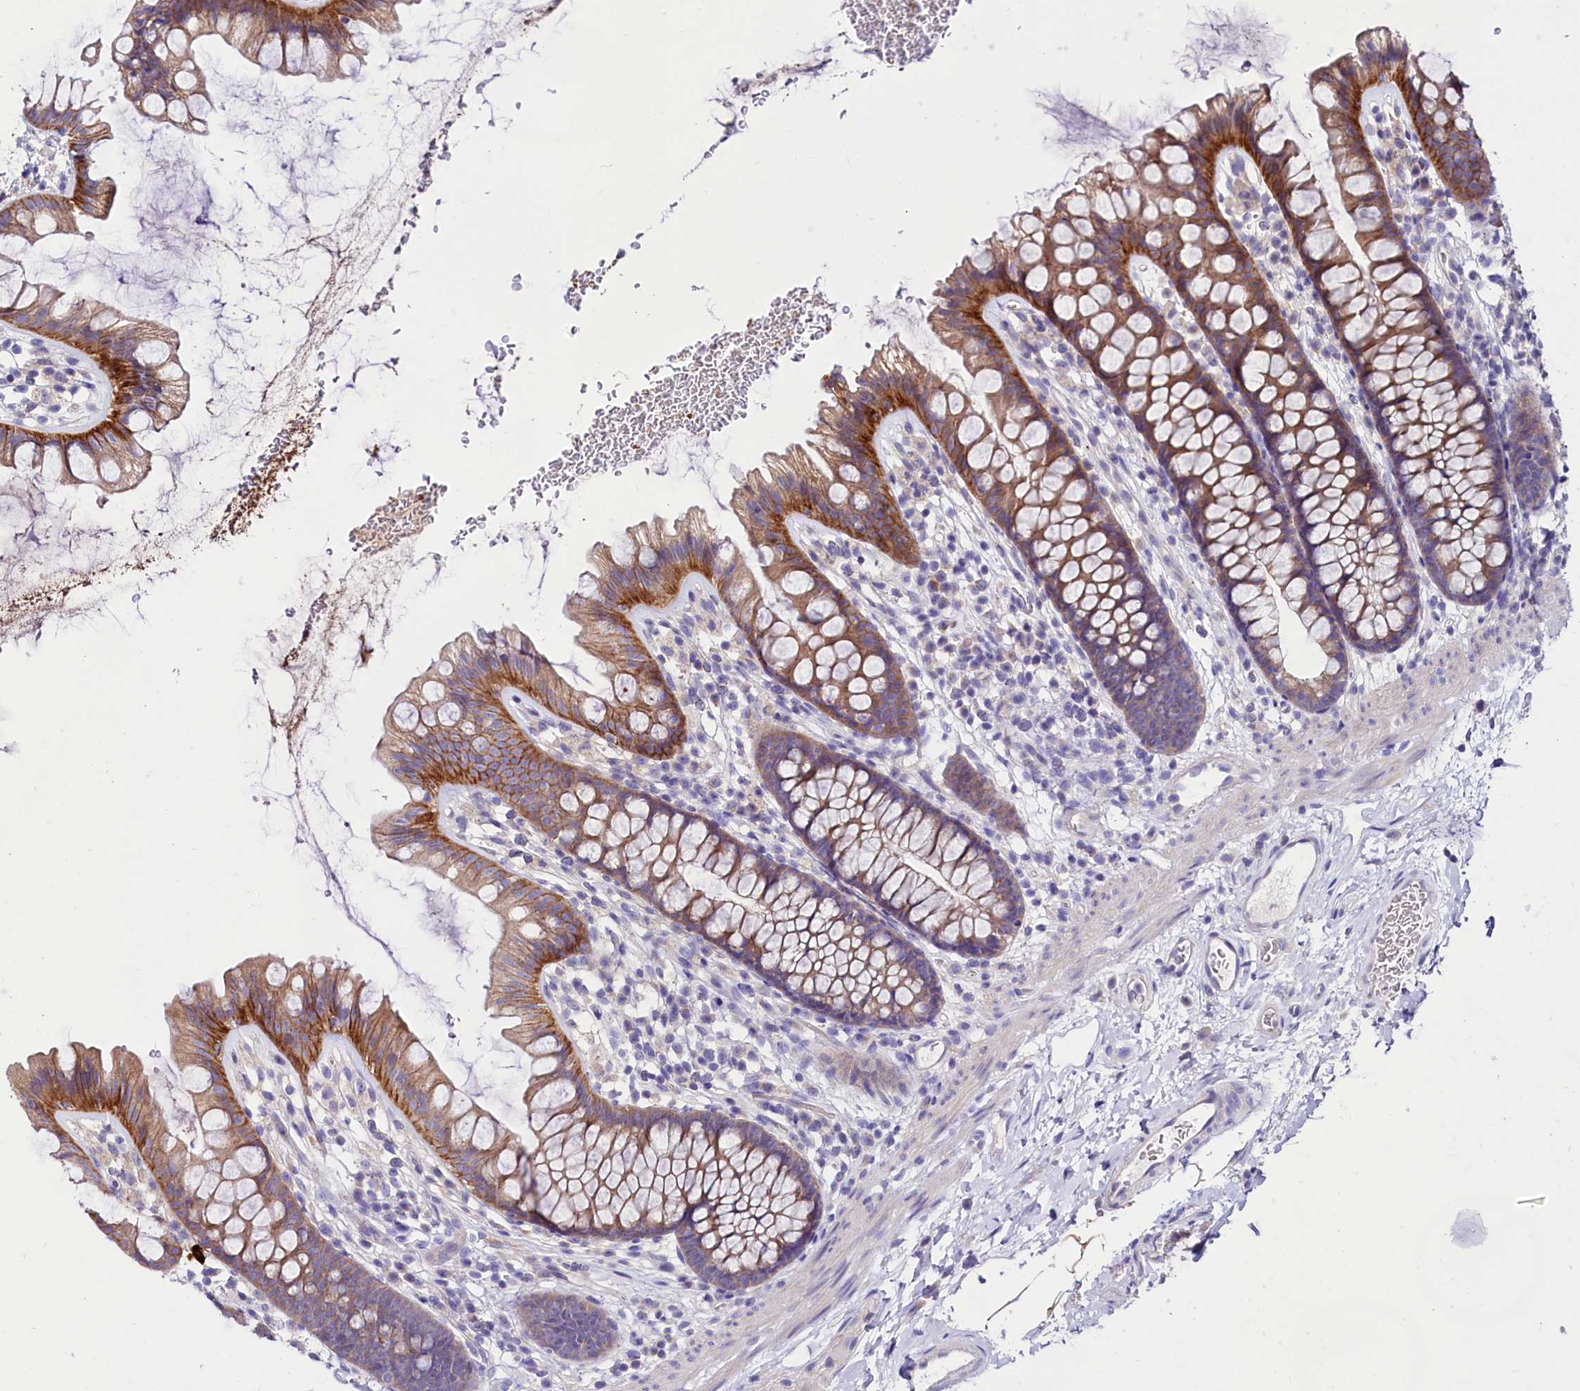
{"staining": {"intensity": "negative", "quantity": "none", "location": "none"}, "tissue": "colon", "cell_type": "Endothelial cells", "image_type": "normal", "snomed": [{"axis": "morphology", "description": "Normal tissue, NOS"}, {"axis": "topography", "description": "Colon"}], "caption": "Immunohistochemistry (IHC) image of unremarkable colon: colon stained with DAB shows no significant protein positivity in endothelial cells.", "gene": "ABHD5", "patient": {"sex": "female", "age": 62}}